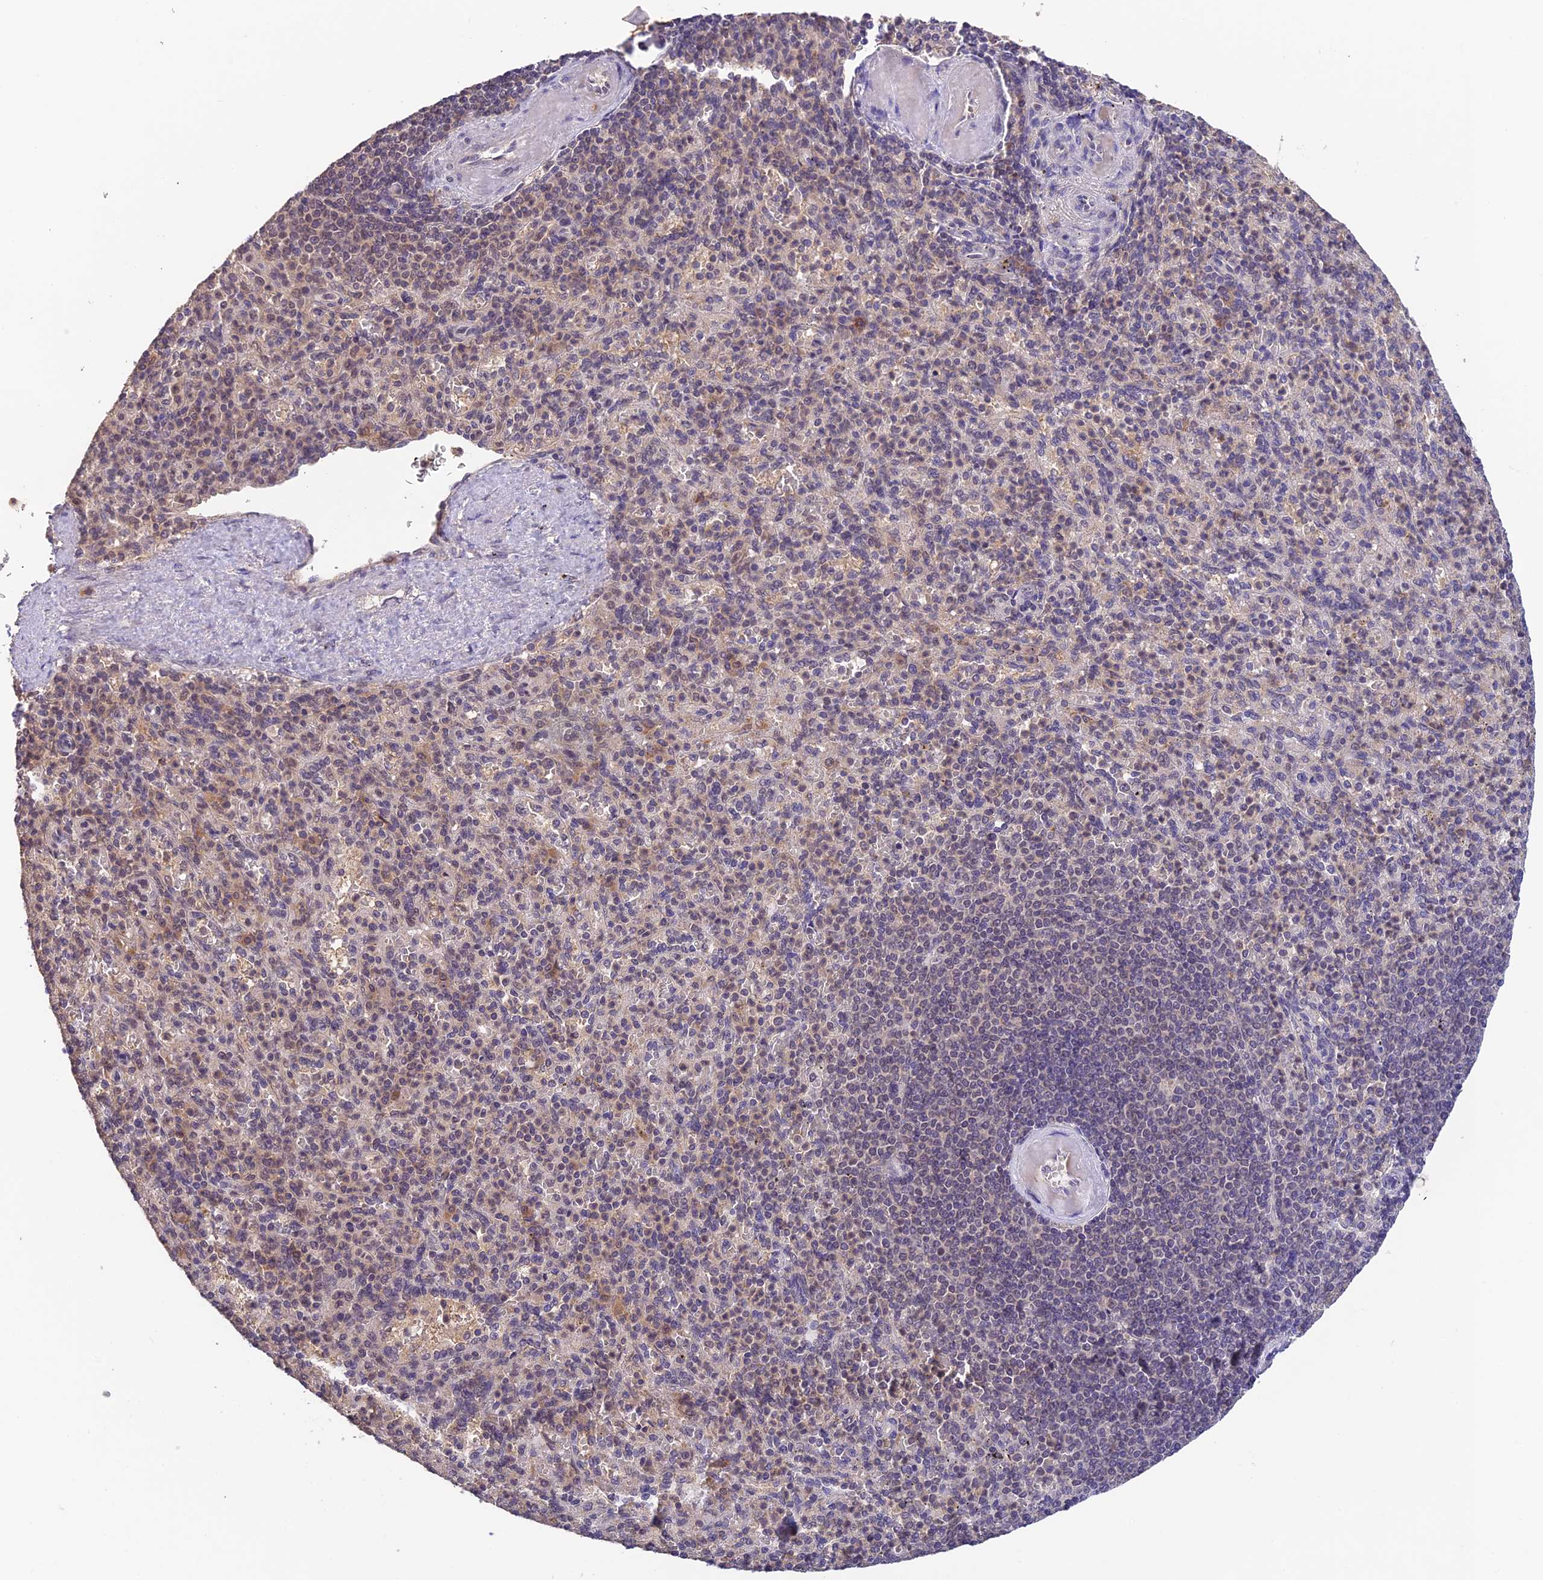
{"staining": {"intensity": "weak", "quantity": "25%-75%", "location": "nuclear"}, "tissue": "spleen", "cell_type": "Cells in red pulp", "image_type": "normal", "snomed": [{"axis": "morphology", "description": "Normal tissue, NOS"}, {"axis": "topography", "description": "Spleen"}], "caption": "A brown stain shows weak nuclear staining of a protein in cells in red pulp of normal human spleen.", "gene": "ZNF436", "patient": {"sex": "female", "age": 74}}